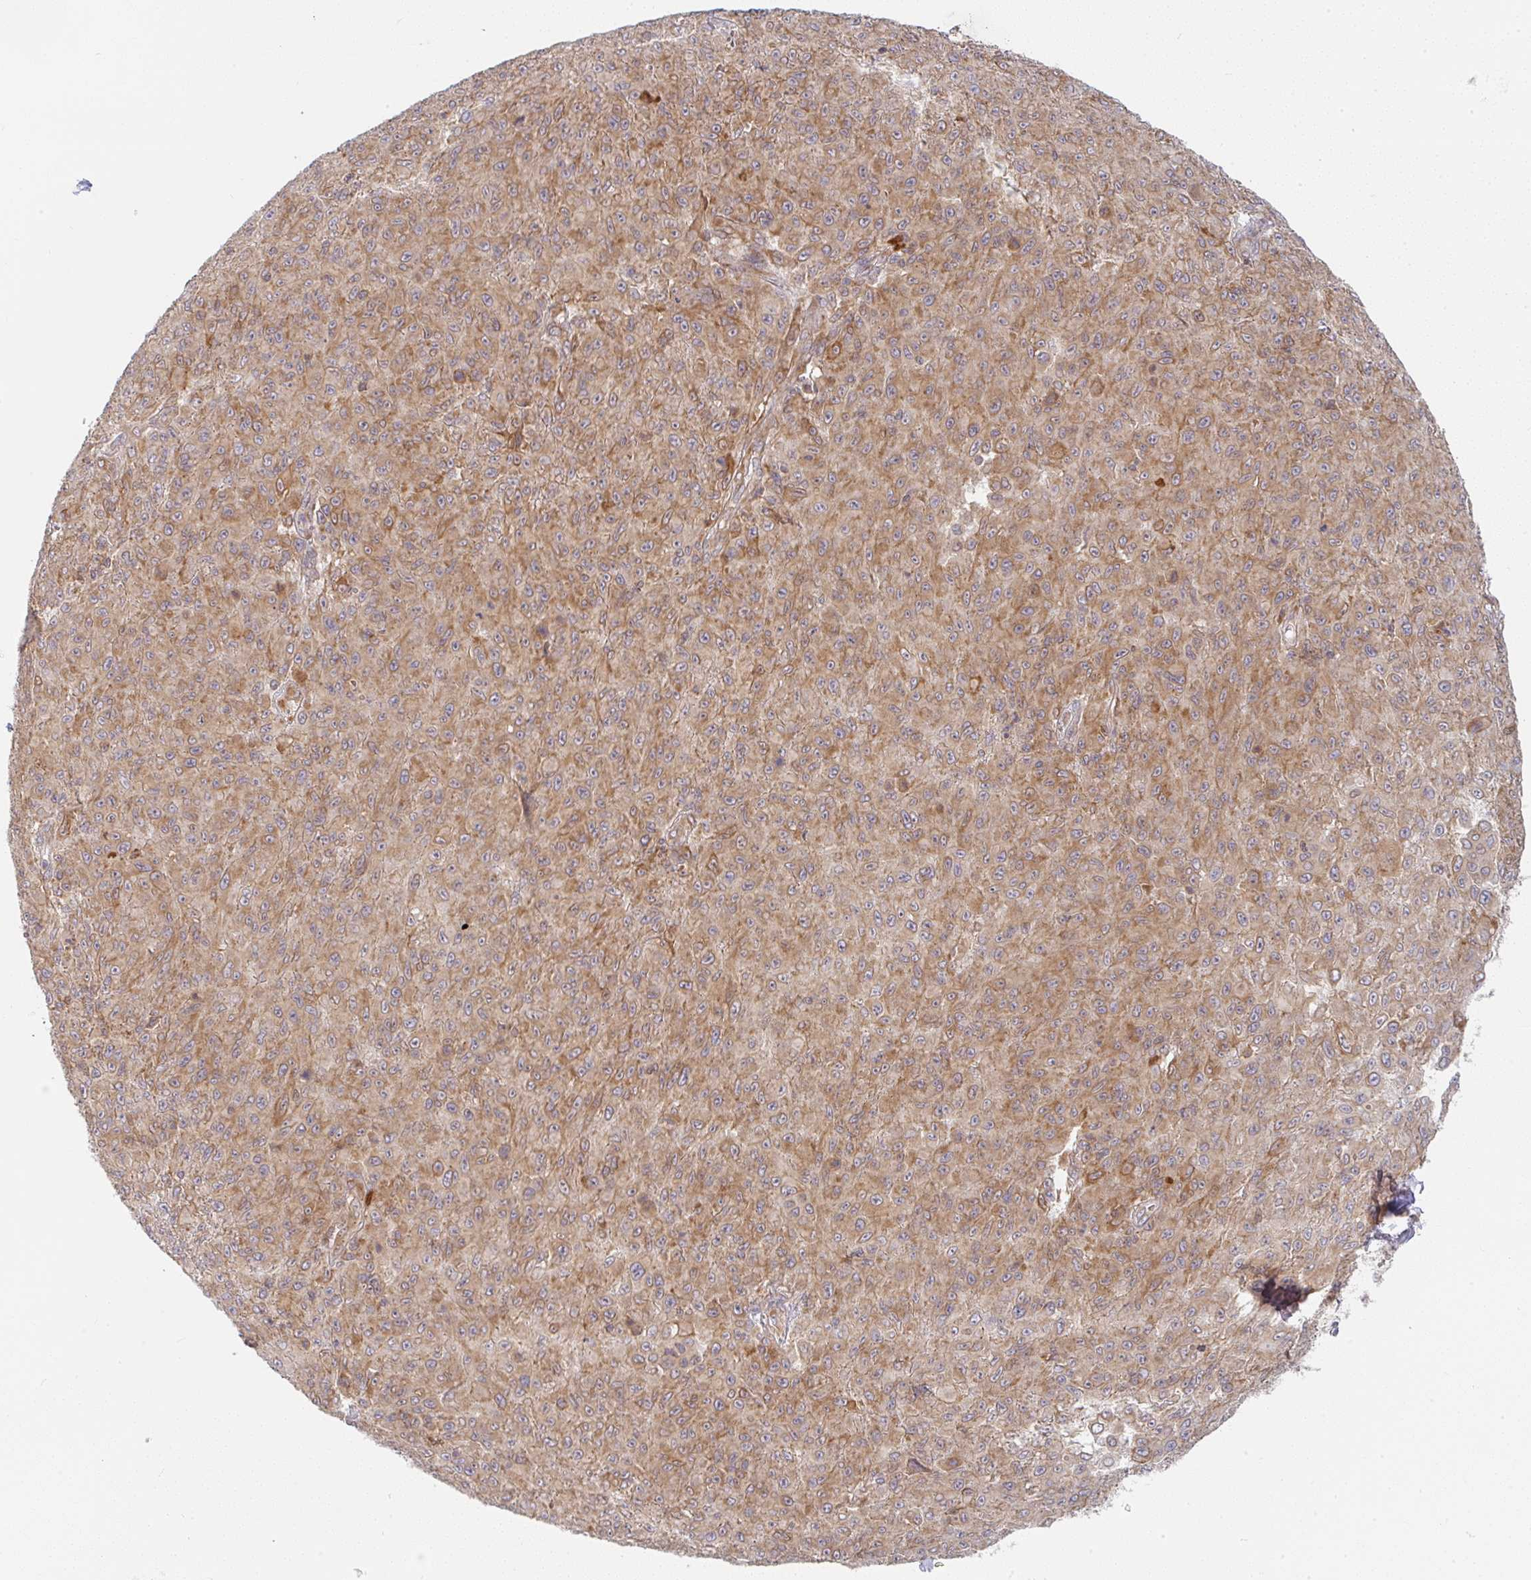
{"staining": {"intensity": "moderate", "quantity": ">75%", "location": "cytoplasmic/membranous"}, "tissue": "melanoma", "cell_type": "Tumor cells", "image_type": "cancer", "snomed": [{"axis": "morphology", "description": "Malignant melanoma, NOS"}, {"axis": "topography", "description": "Skin"}], "caption": "High-power microscopy captured an IHC photomicrograph of malignant melanoma, revealing moderate cytoplasmic/membranous staining in approximately >75% of tumor cells.", "gene": "DERL2", "patient": {"sex": "male", "age": 46}}